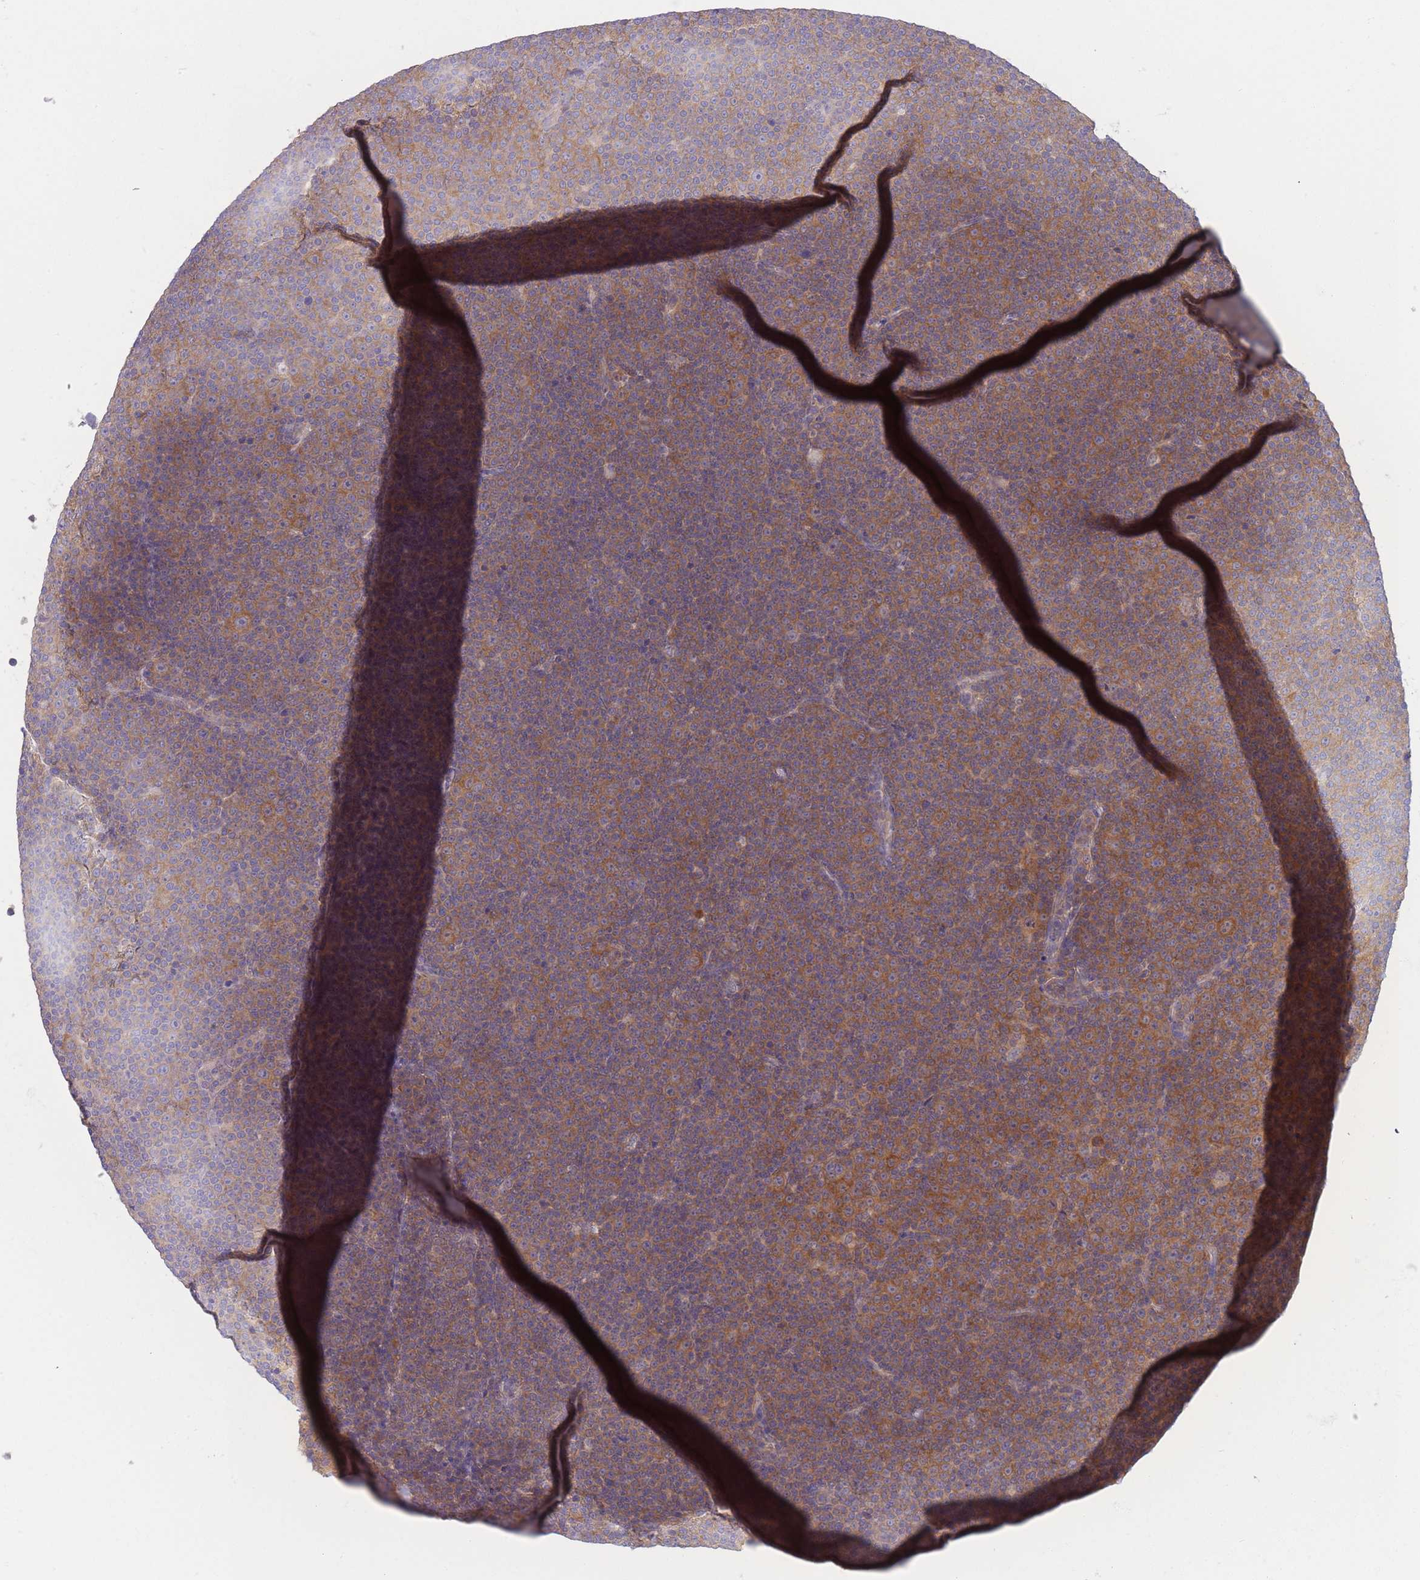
{"staining": {"intensity": "moderate", "quantity": "25%-75%", "location": "cytoplasmic/membranous"}, "tissue": "lymphoma", "cell_type": "Tumor cells", "image_type": "cancer", "snomed": [{"axis": "morphology", "description": "Malignant lymphoma, non-Hodgkin's type, Low grade"}, {"axis": "topography", "description": "Lymph node"}], "caption": "Approximately 25%-75% of tumor cells in human lymphoma show moderate cytoplasmic/membranous protein expression as visualized by brown immunohistochemical staining.", "gene": "PFDN6", "patient": {"sex": "female", "age": 67}}